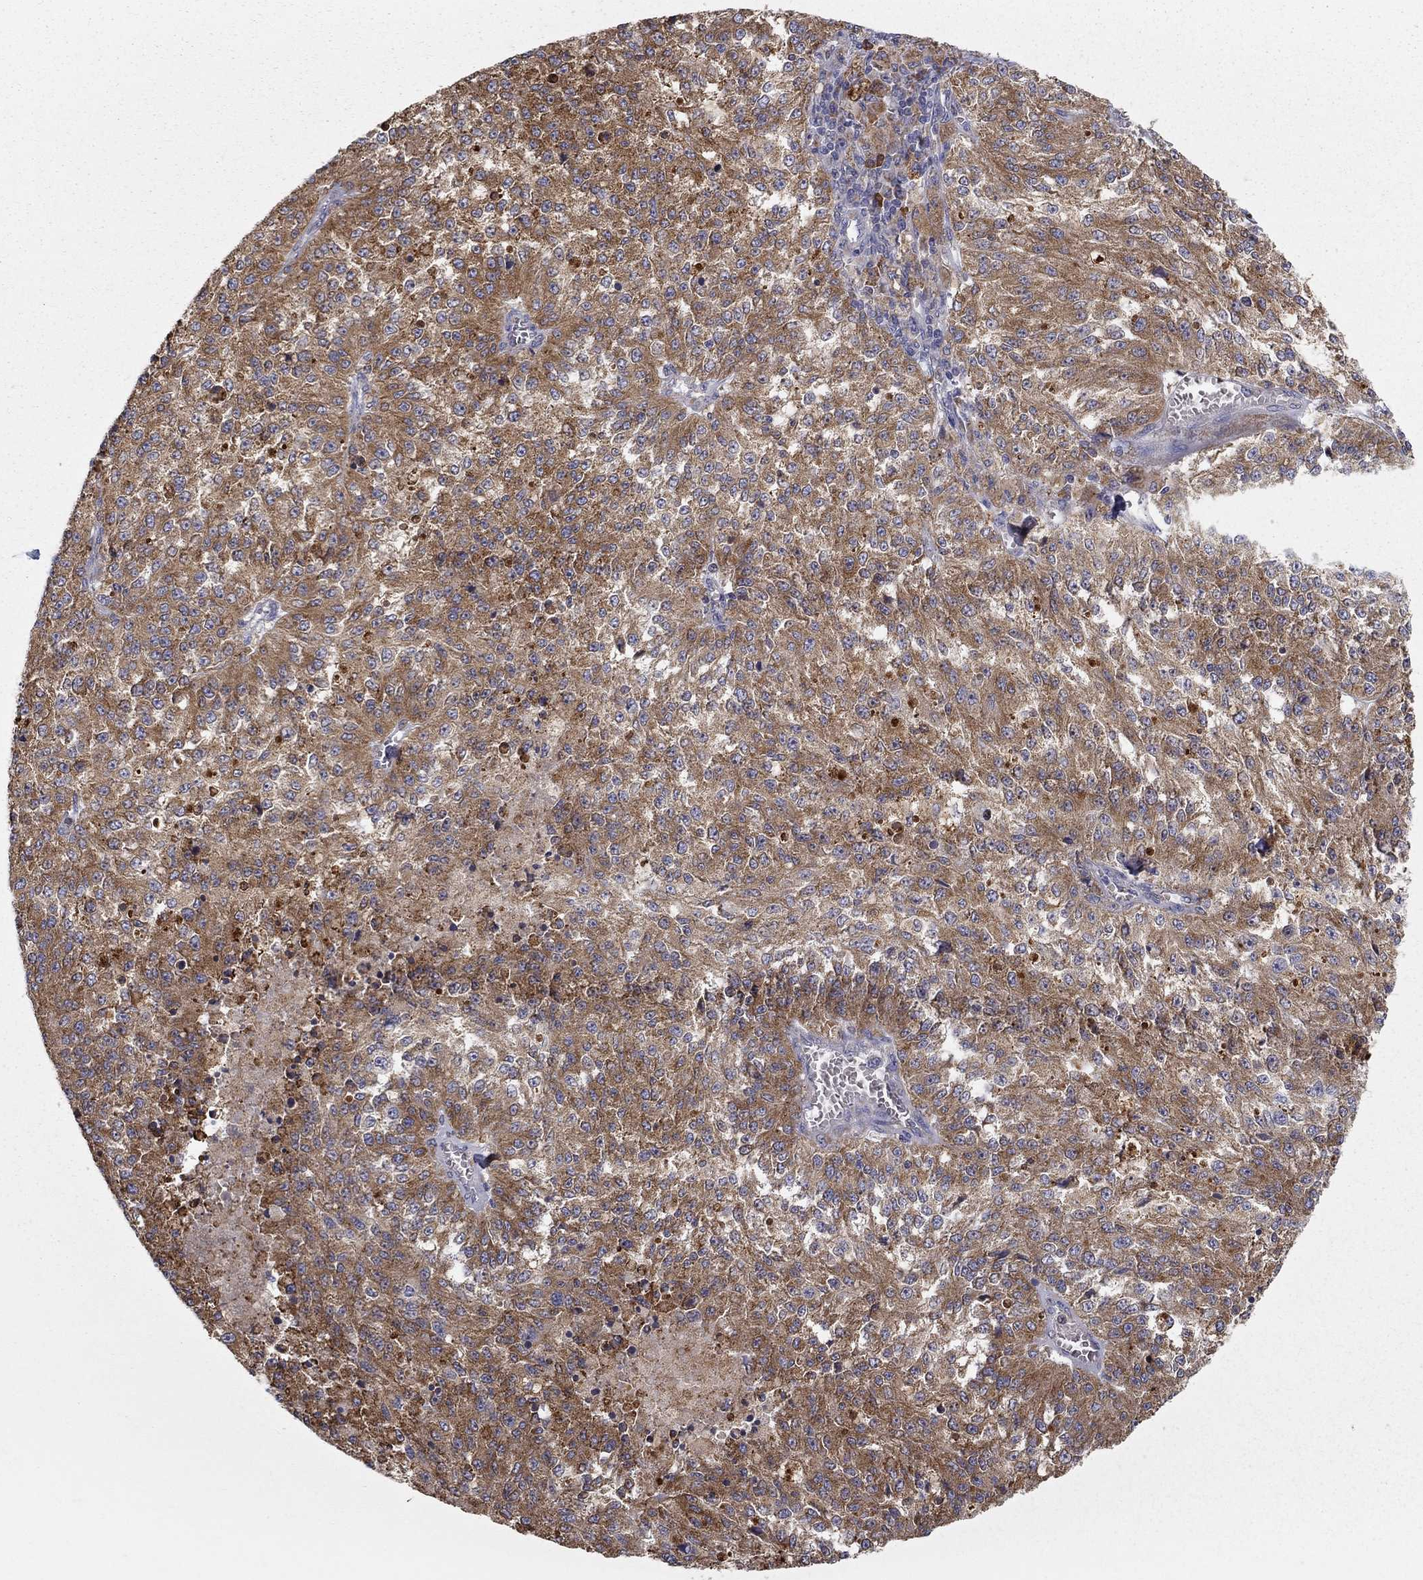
{"staining": {"intensity": "strong", "quantity": ">75%", "location": "cytoplasmic/membranous"}, "tissue": "melanoma", "cell_type": "Tumor cells", "image_type": "cancer", "snomed": [{"axis": "morphology", "description": "Malignant melanoma, Metastatic site"}, {"axis": "topography", "description": "Lymph node"}], "caption": "Melanoma stained with a protein marker demonstrates strong staining in tumor cells.", "gene": "PRDX4", "patient": {"sex": "female", "age": 64}}